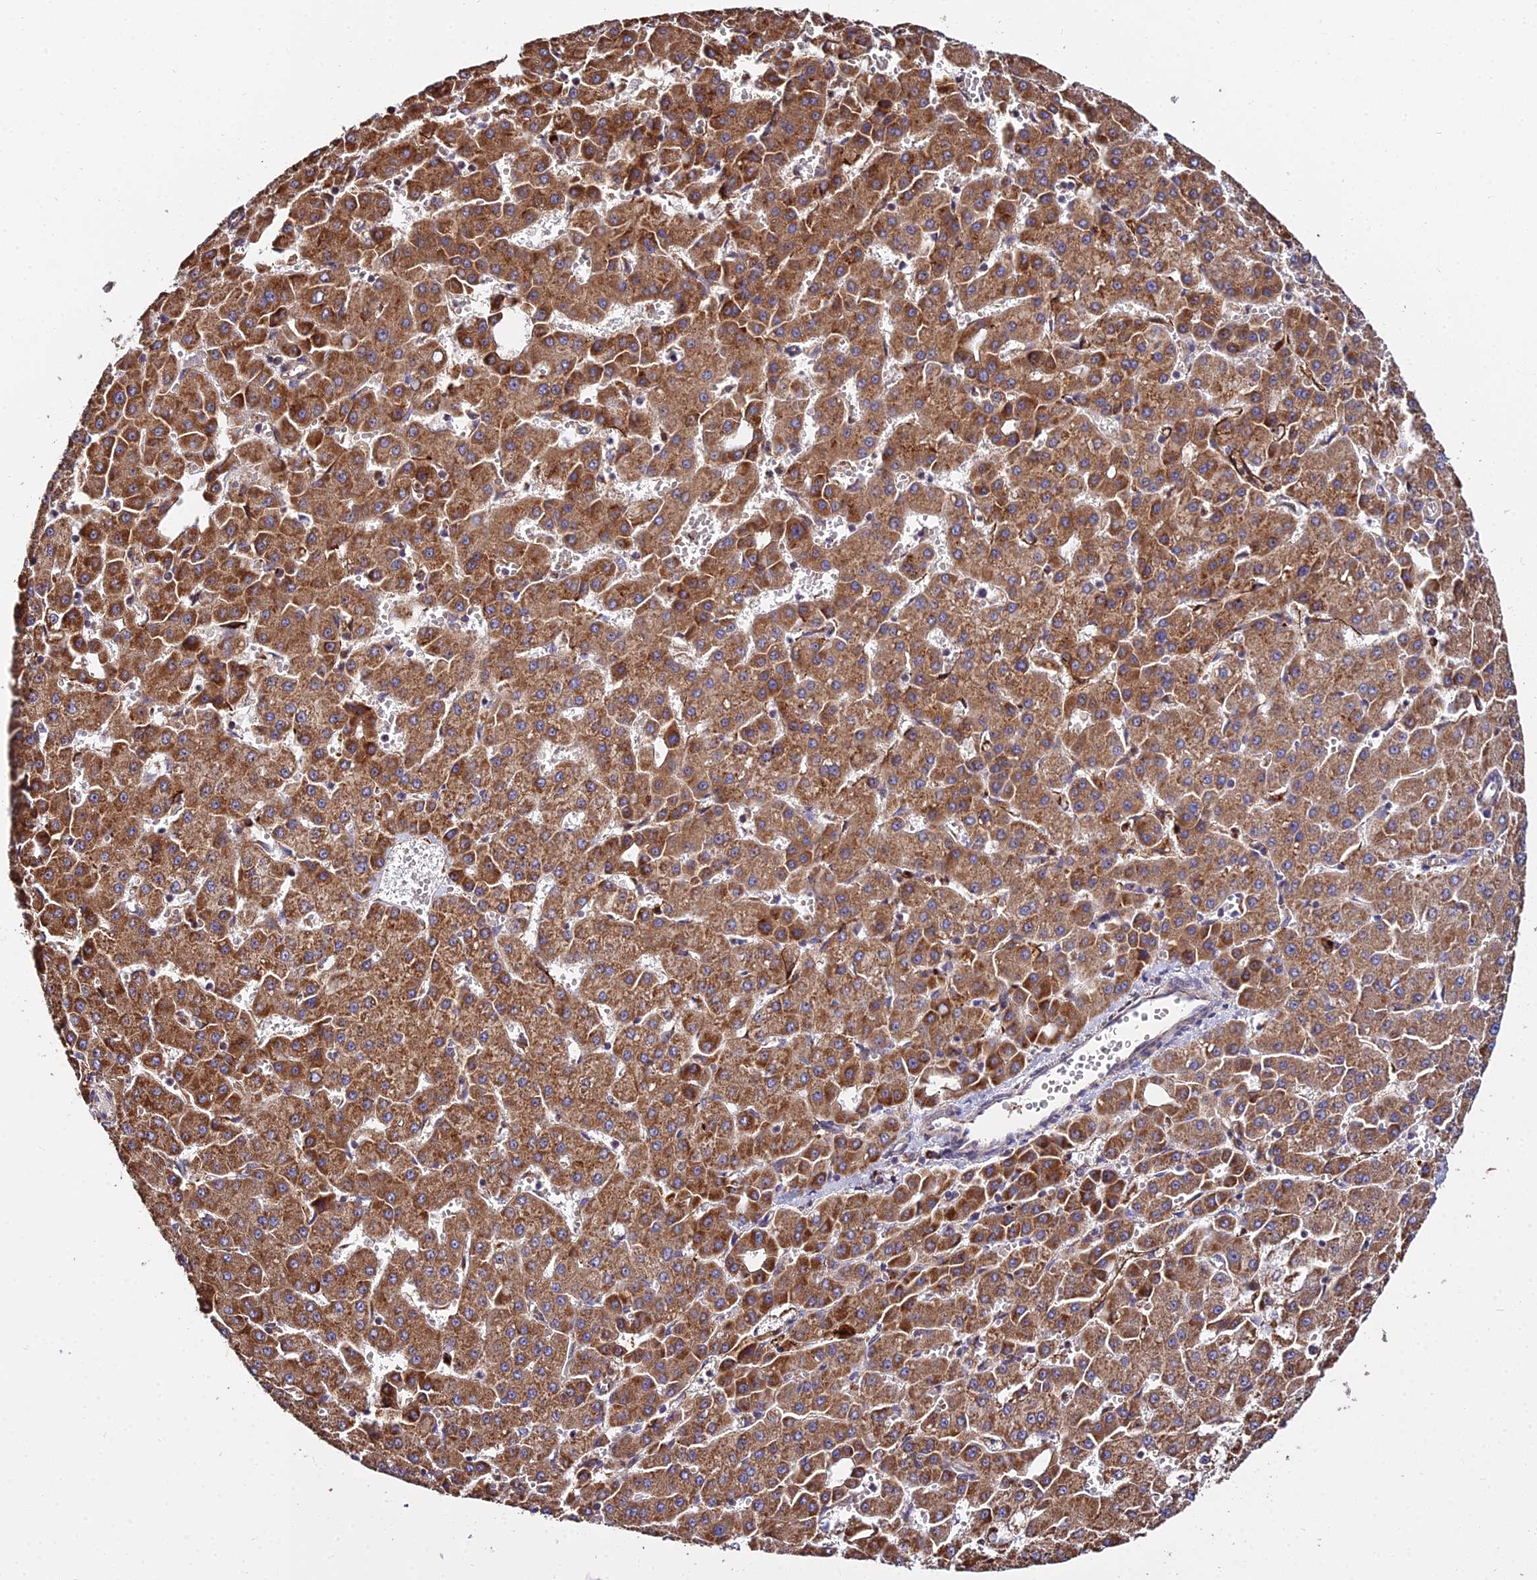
{"staining": {"intensity": "strong", "quantity": ">75%", "location": "cytoplasmic/membranous"}, "tissue": "liver cancer", "cell_type": "Tumor cells", "image_type": "cancer", "snomed": [{"axis": "morphology", "description": "Carcinoma, Hepatocellular, NOS"}, {"axis": "topography", "description": "Liver"}], "caption": "Immunohistochemistry (IHC) (DAB) staining of liver cancer (hepatocellular carcinoma) shows strong cytoplasmic/membranous protein expression in about >75% of tumor cells.", "gene": "PEX19", "patient": {"sex": "male", "age": 47}}